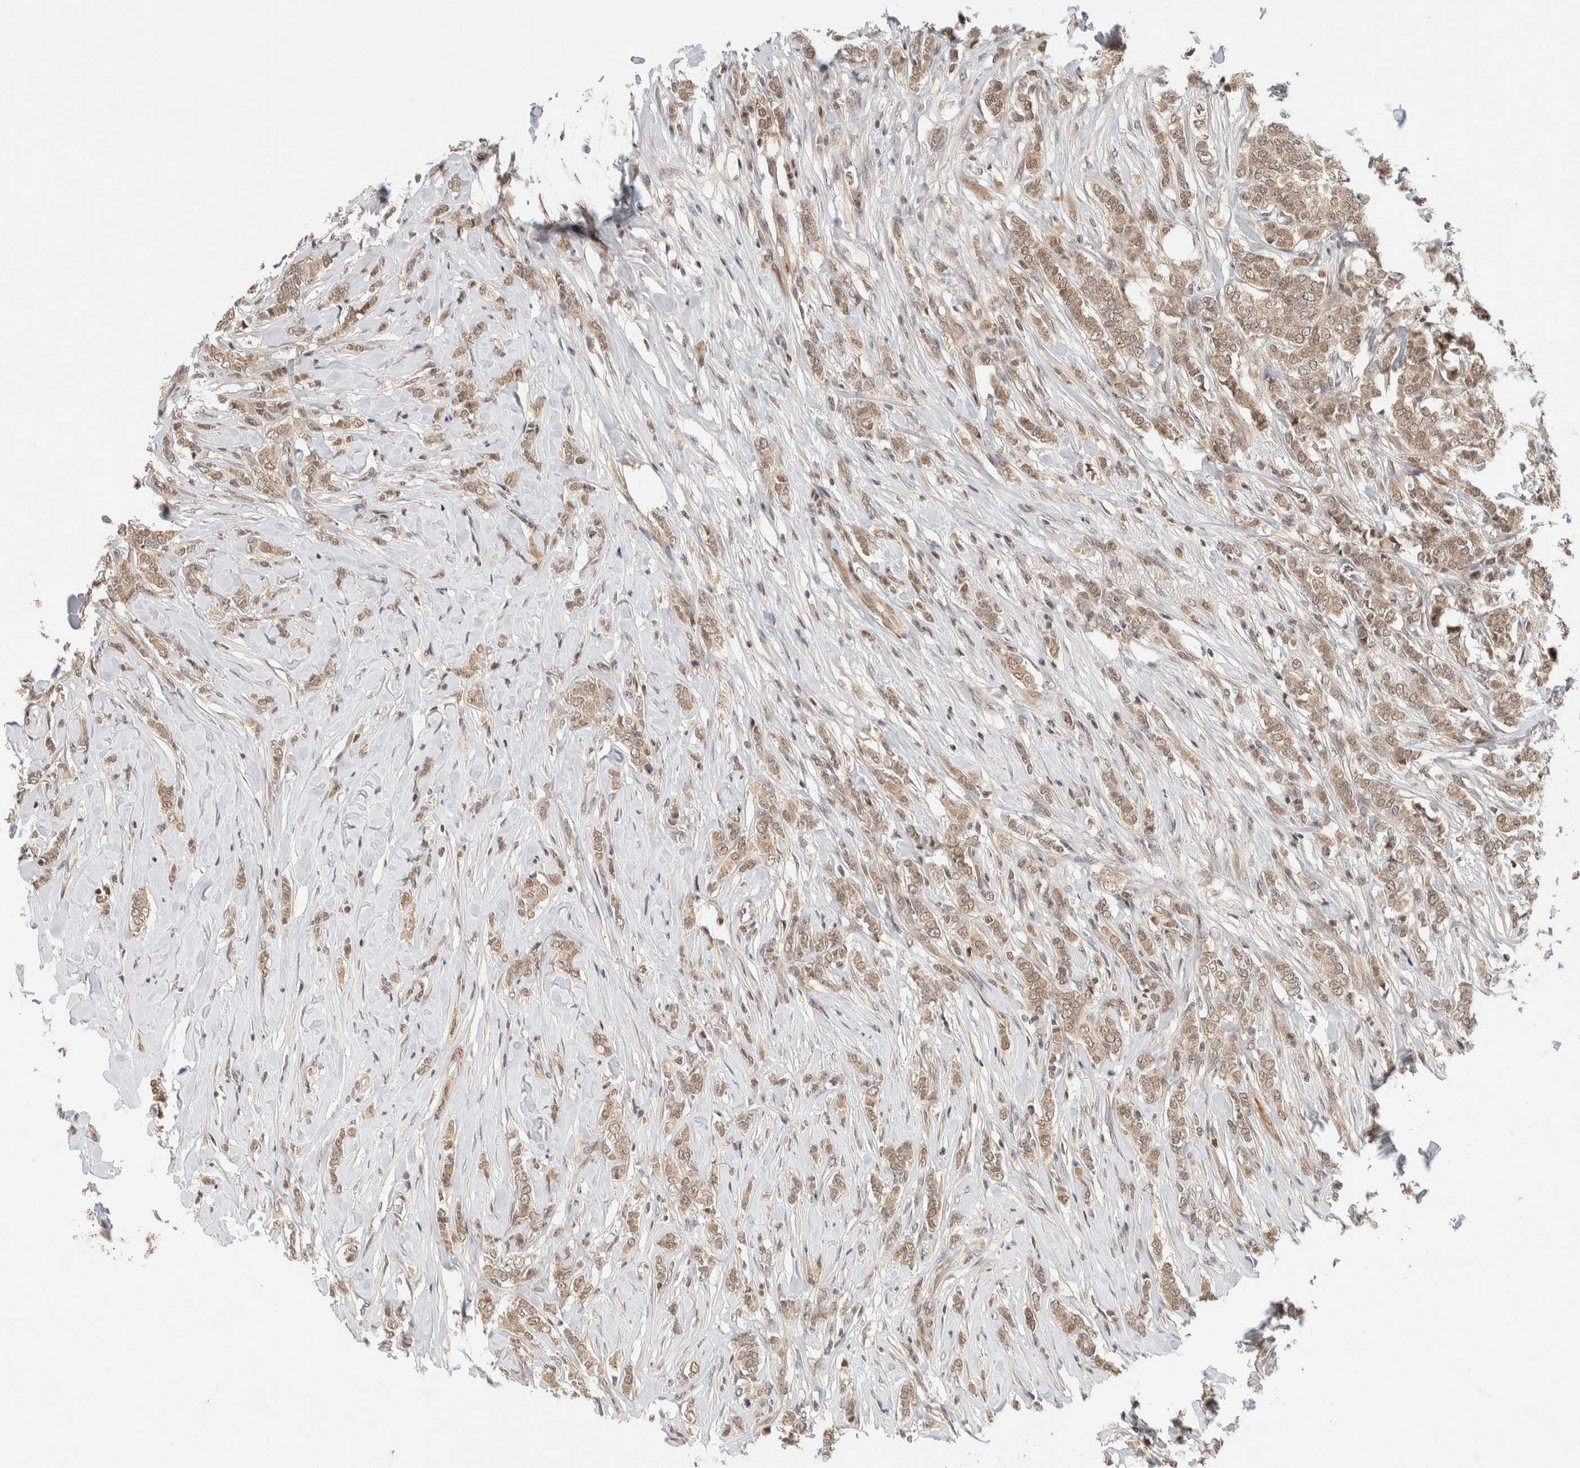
{"staining": {"intensity": "weak", "quantity": ">75%", "location": "cytoplasmic/membranous,nuclear"}, "tissue": "breast cancer", "cell_type": "Tumor cells", "image_type": "cancer", "snomed": [{"axis": "morphology", "description": "Lobular carcinoma"}, {"axis": "topography", "description": "Skin"}, {"axis": "topography", "description": "Breast"}], "caption": "Immunohistochemistry (IHC) of human breast cancer (lobular carcinoma) shows low levels of weak cytoplasmic/membranous and nuclear positivity in about >75% of tumor cells. Immunohistochemistry (IHC) stains the protein in brown and the nuclei are stained blue.", "gene": "C8orf76", "patient": {"sex": "female", "age": 46}}